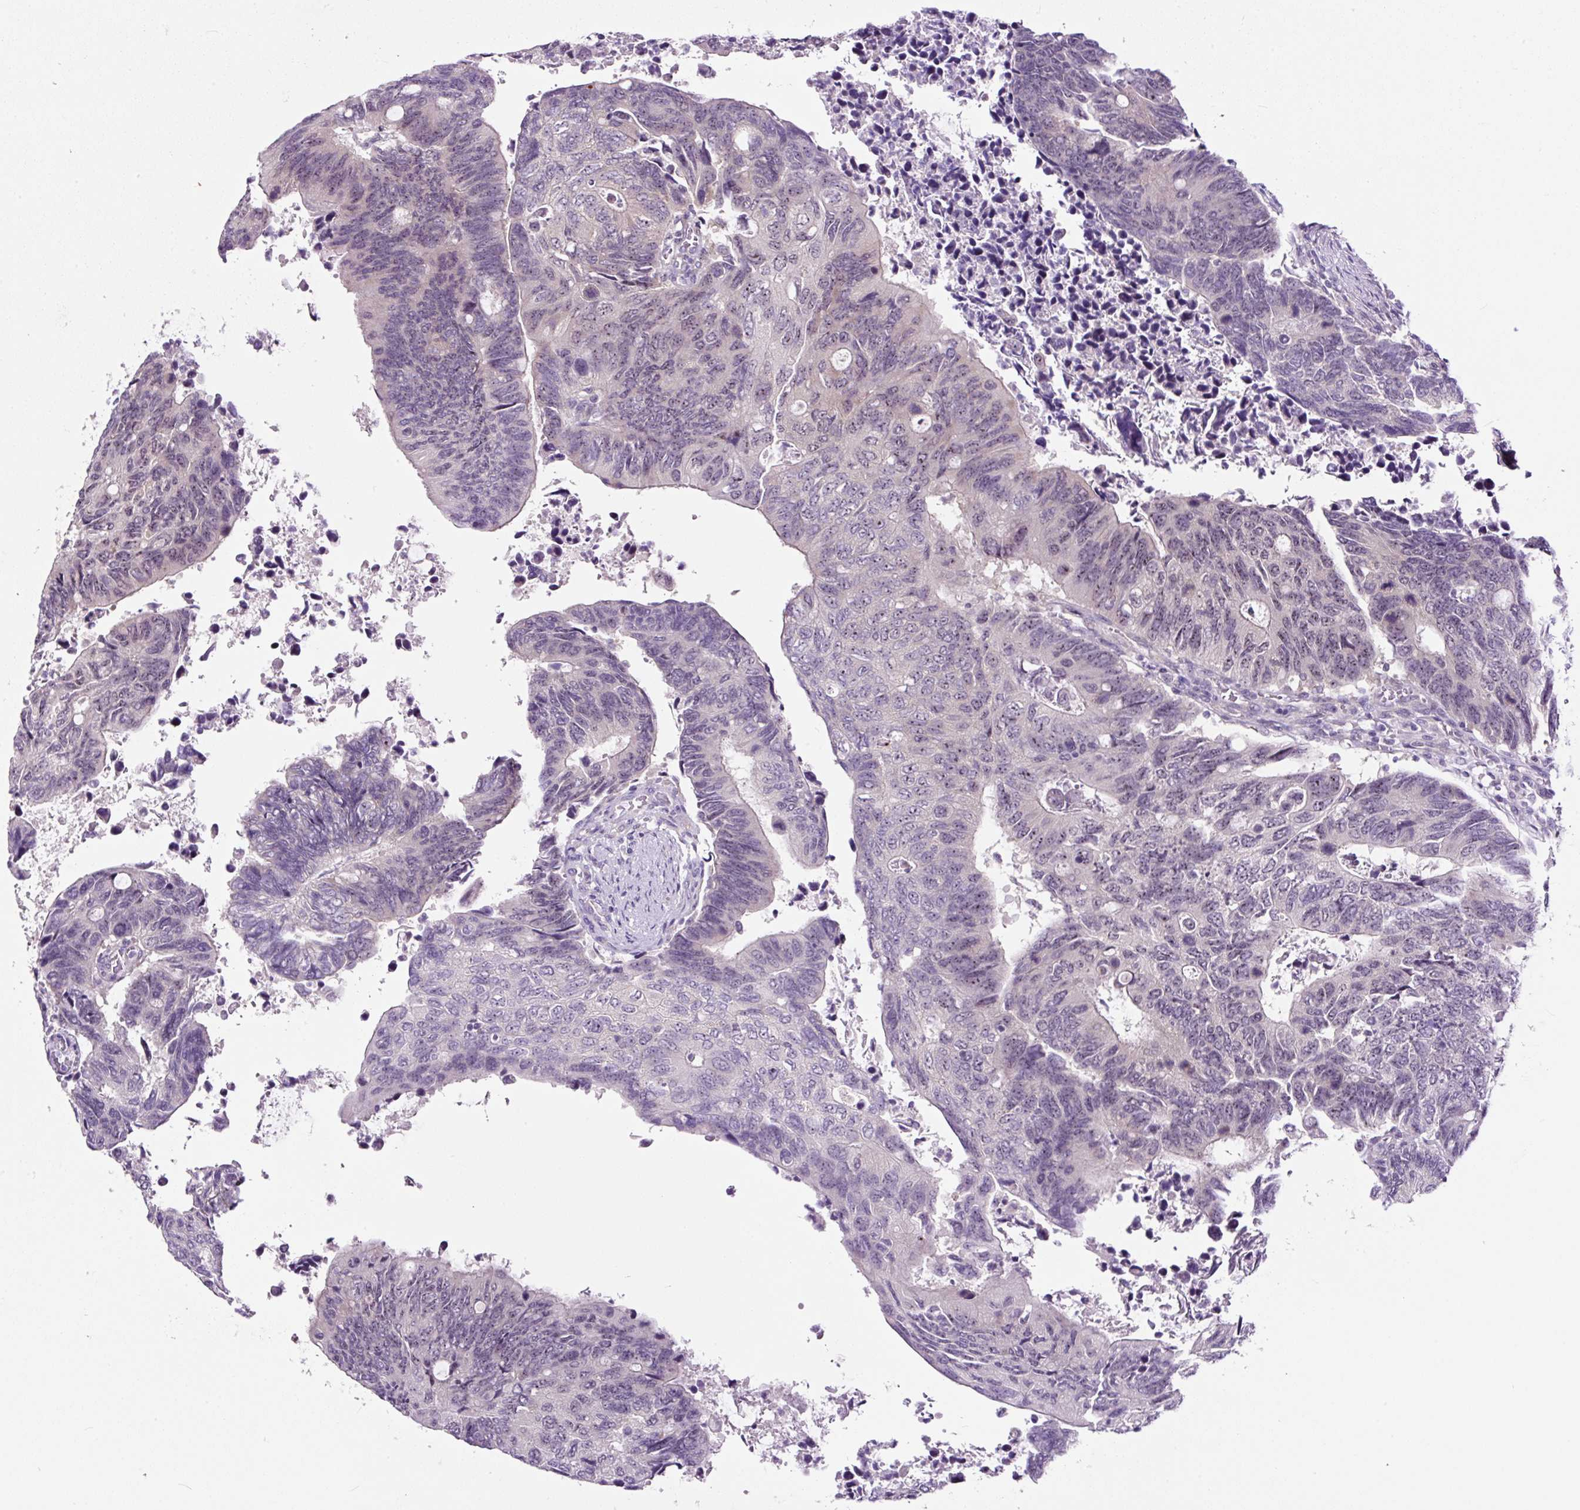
{"staining": {"intensity": "negative", "quantity": "none", "location": "none"}, "tissue": "colorectal cancer", "cell_type": "Tumor cells", "image_type": "cancer", "snomed": [{"axis": "morphology", "description": "Adenocarcinoma, NOS"}, {"axis": "topography", "description": "Colon"}], "caption": "Immunohistochemistry (IHC) micrograph of neoplastic tissue: human adenocarcinoma (colorectal) stained with DAB exhibits no significant protein positivity in tumor cells.", "gene": "NOM1", "patient": {"sex": "male", "age": 87}}